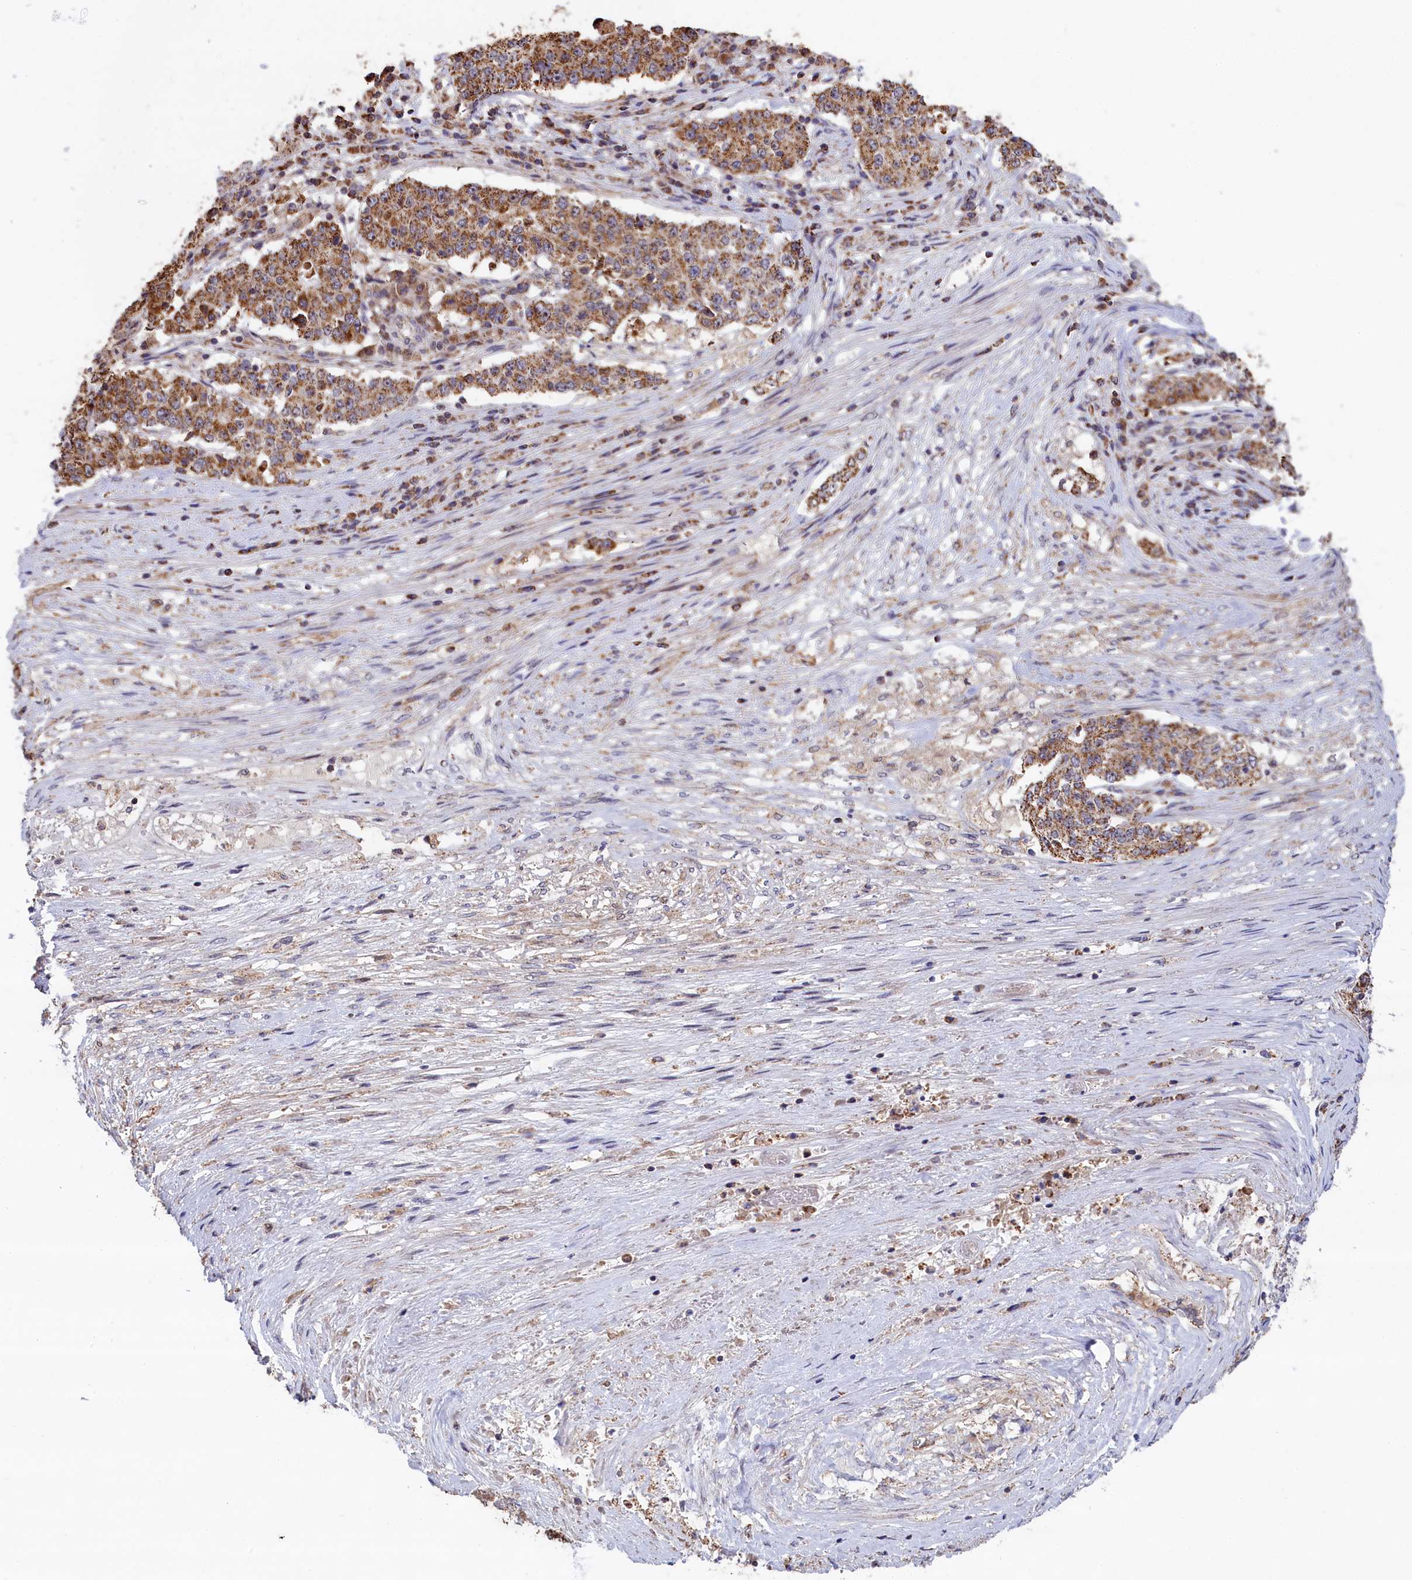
{"staining": {"intensity": "moderate", "quantity": ">75%", "location": "cytoplasmic/membranous"}, "tissue": "stomach cancer", "cell_type": "Tumor cells", "image_type": "cancer", "snomed": [{"axis": "morphology", "description": "Adenocarcinoma, NOS"}, {"axis": "topography", "description": "Stomach"}], "caption": "A micrograph of stomach cancer (adenocarcinoma) stained for a protein exhibits moderate cytoplasmic/membranous brown staining in tumor cells.", "gene": "ZNF816", "patient": {"sex": "male", "age": 59}}